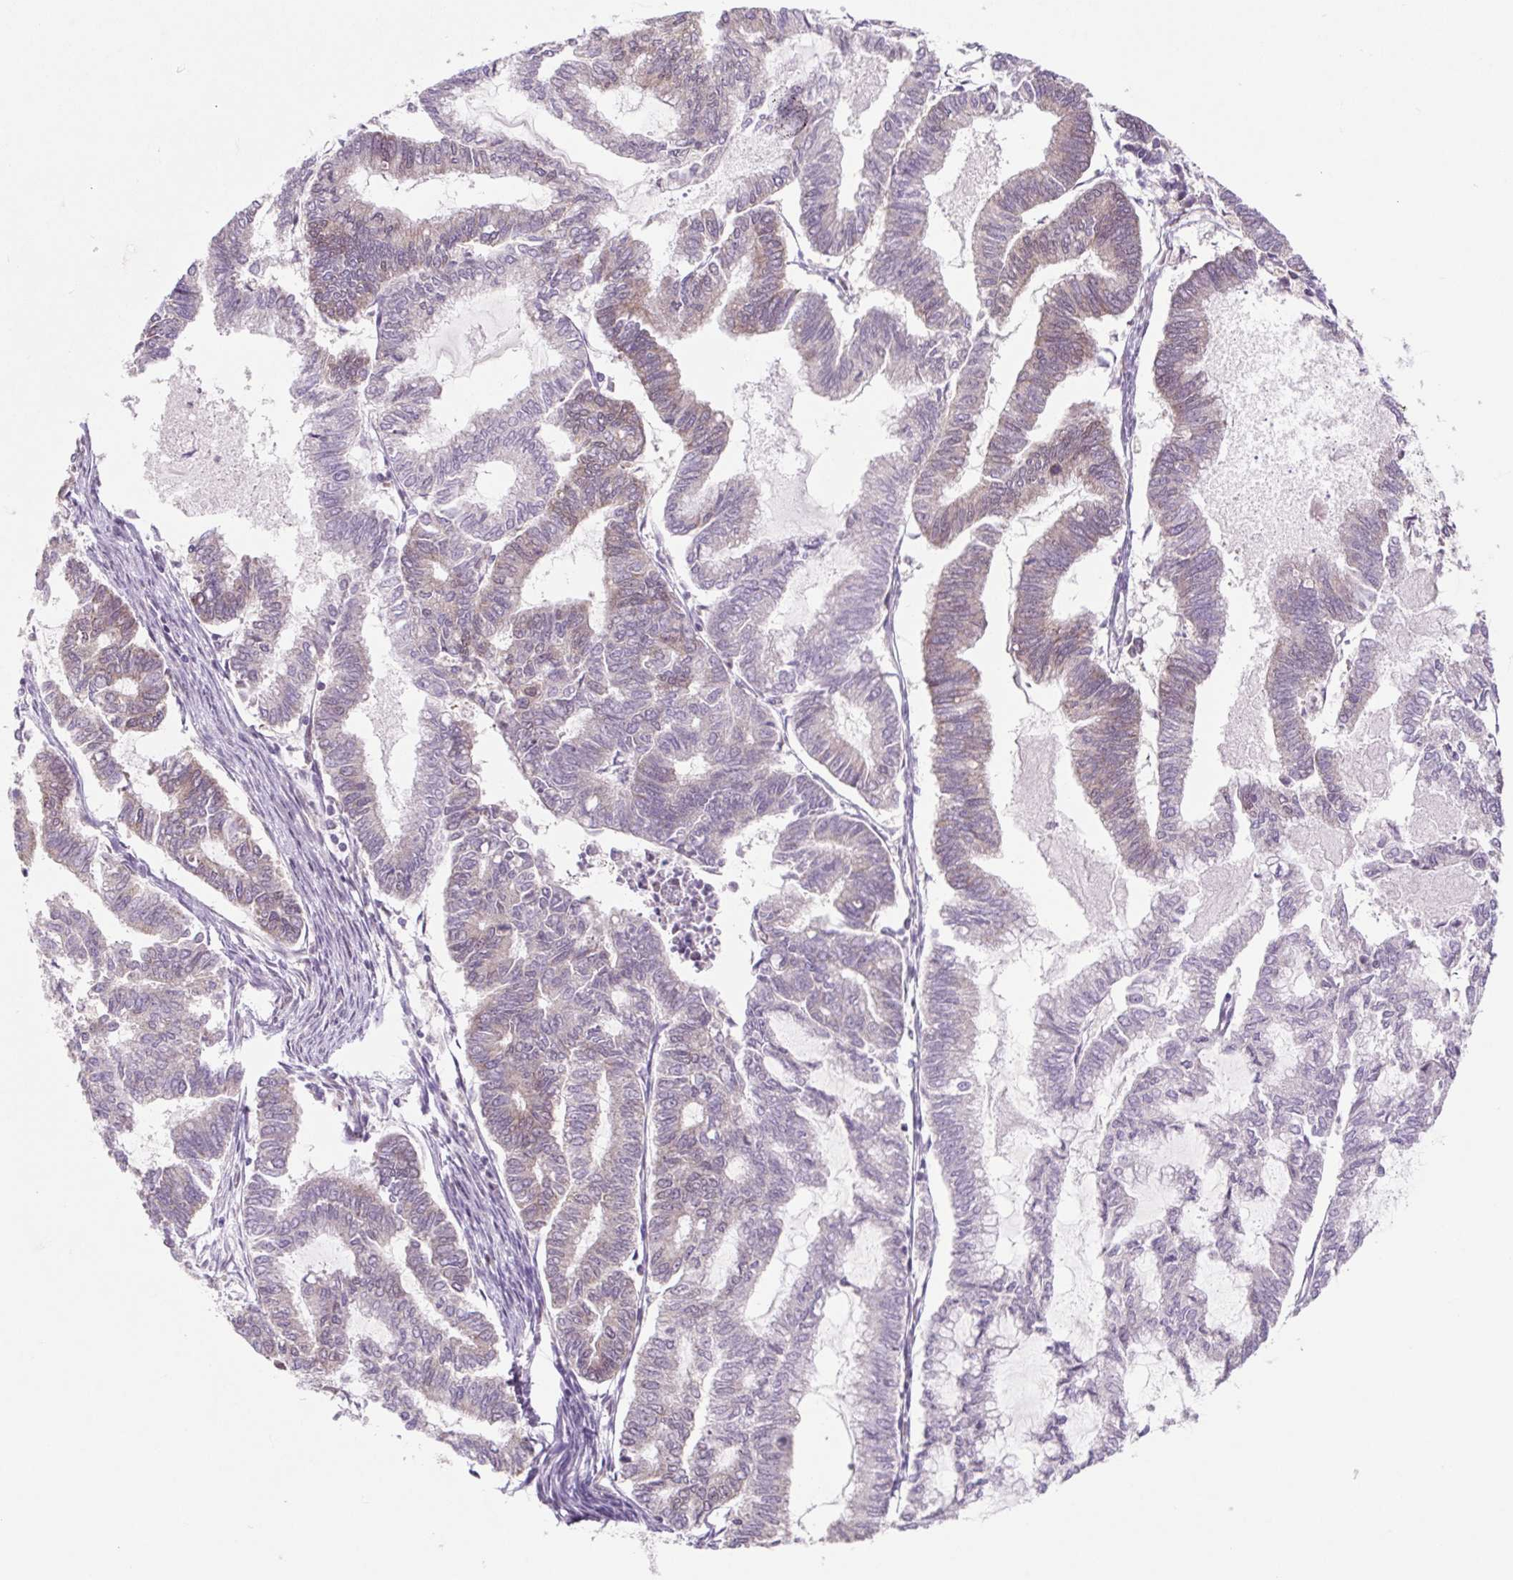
{"staining": {"intensity": "weak", "quantity": "25%-75%", "location": "cytoplasmic/membranous,nuclear"}, "tissue": "endometrial cancer", "cell_type": "Tumor cells", "image_type": "cancer", "snomed": [{"axis": "morphology", "description": "Adenocarcinoma, NOS"}, {"axis": "topography", "description": "Endometrium"}], "caption": "Immunohistochemical staining of human adenocarcinoma (endometrial) exhibits low levels of weak cytoplasmic/membranous and nuclear expression in about 25%-75% of tumor cells.", "gene": "HFE", "patient": {"sex": "female", "age": 79}}